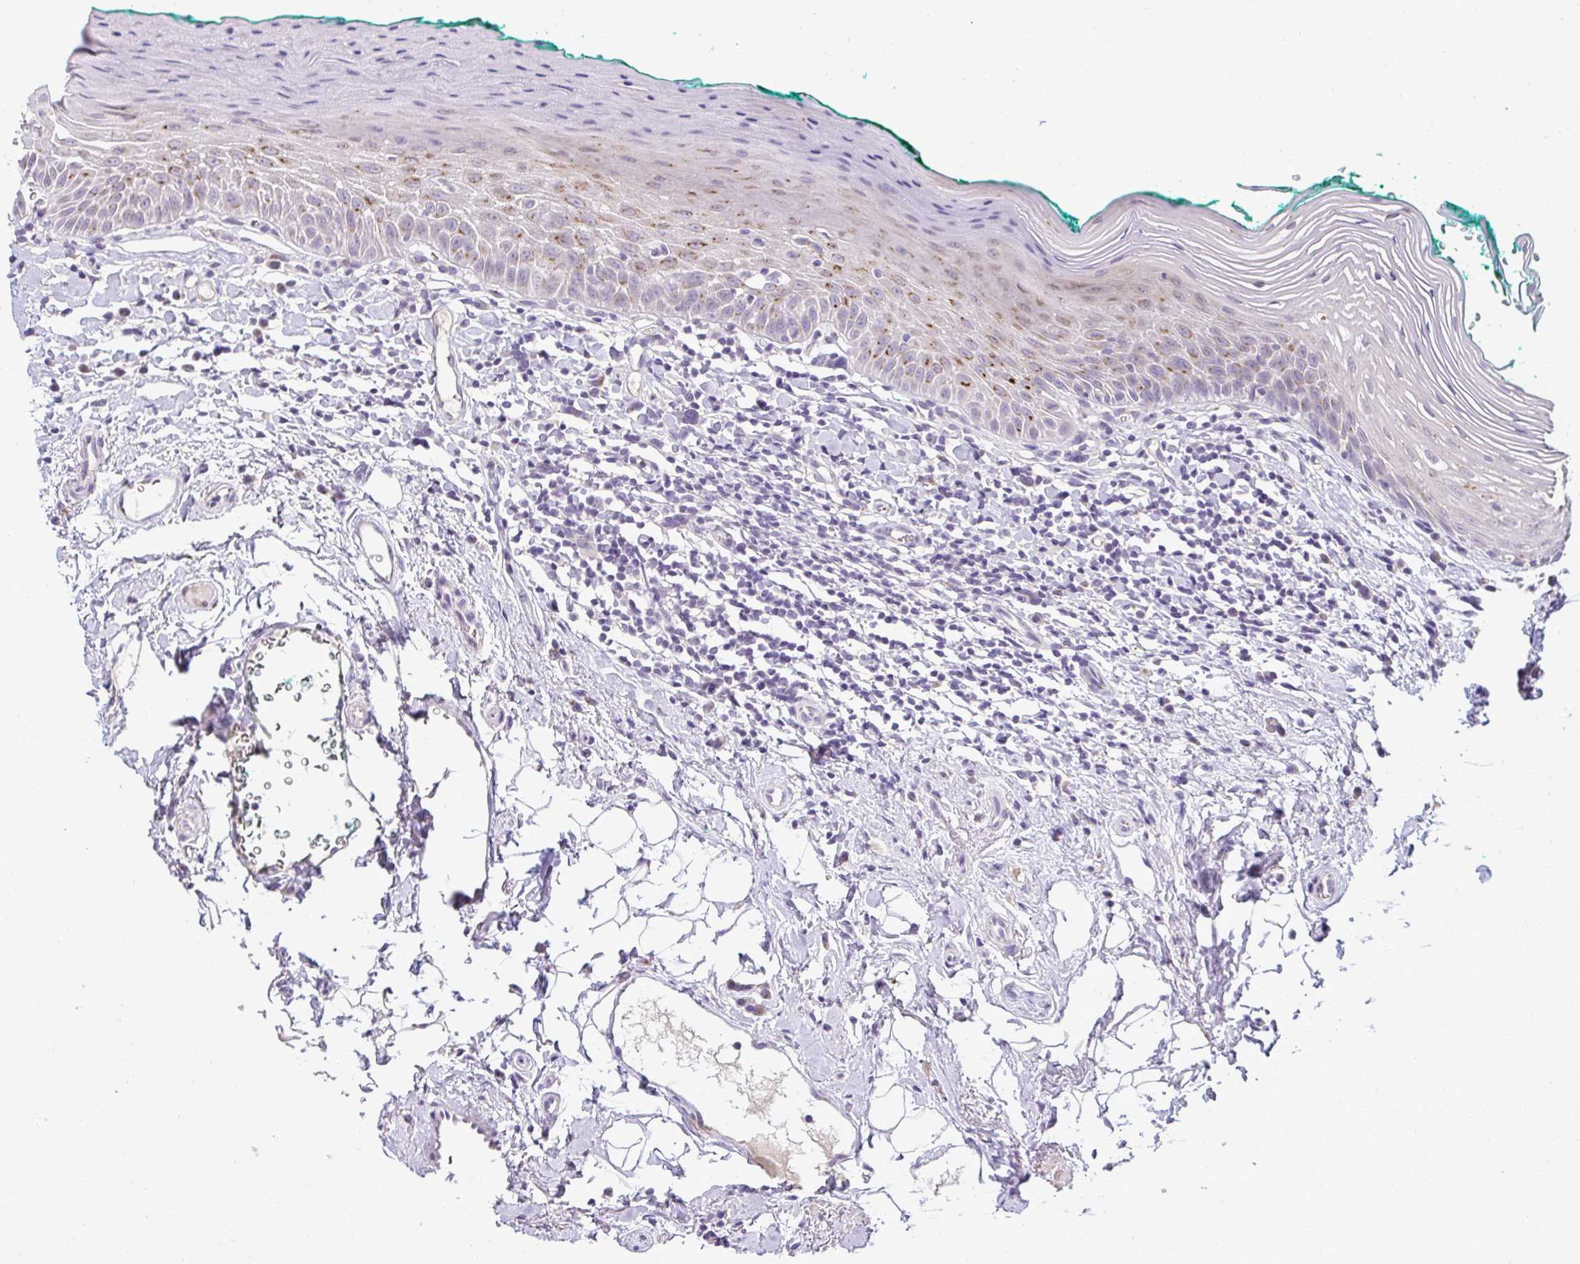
{"staining": {"intensity": "moderate", "quantity": "<25%", "location": "cytoplasmic/membranous"}, "tissue": "oral mucosa", "cell_type": "Squamous epithelial cells", "image_type": "normal", "snomed": [{"axis": "morphology", "description": "Normal tissue, NOS"}, {"axis": "topography", "description": "Oral tissue"}, {"axis": "topography", "description": "Tounge, NOS"}], "caption": "Squamous epithelial cells reveal moderate cytoplasmic/membranous positivity in approximately <25% of cells in normal oral mucosa.", "gene": "CMPK1", "patient": {"sex": "male", "age": 83}}